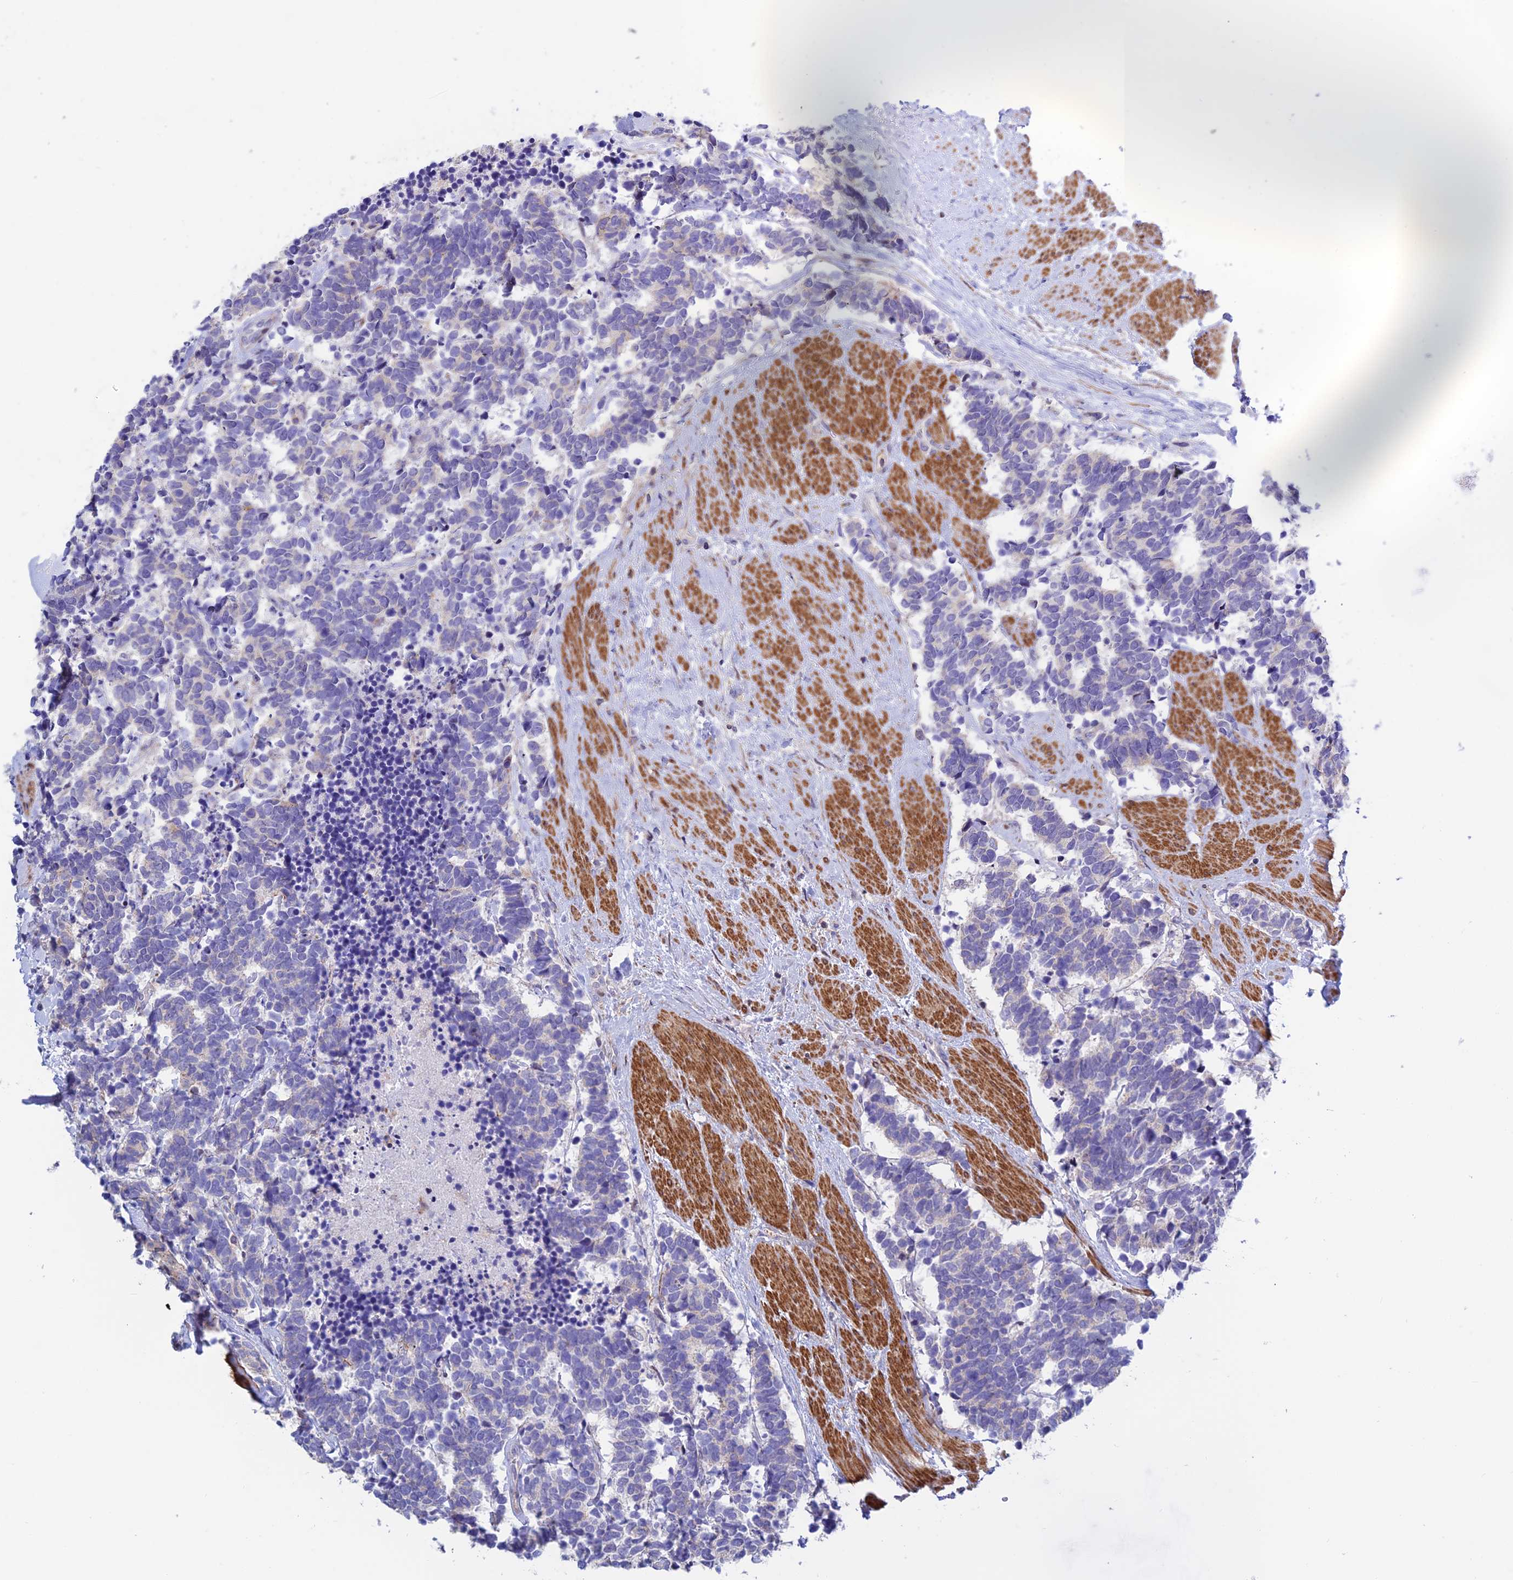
{"staining": {"intensity": "negative", "quantity": "none", "location": "none"}, "tissue": "carcinoid", "cell_type": "Tumor cells", "image_type": "cancer", "snomed": [{"axis": "morphology", "description": "Carcinoma, NOS"}, {"axis": "morphology", "description": "Carcinoid, malignant, NOS"}, {"axis": "topography", "description": "Prostate"}], "caption": "A high-resolution photomicrograph shows immunohistochemistry staining of carcinoid, which displays no significant staining in tumor cells. (IHC, brightfield microscopy, high magnification).", "gene": "PRIM1", "patient": {"sex": "male", "age": 57}}